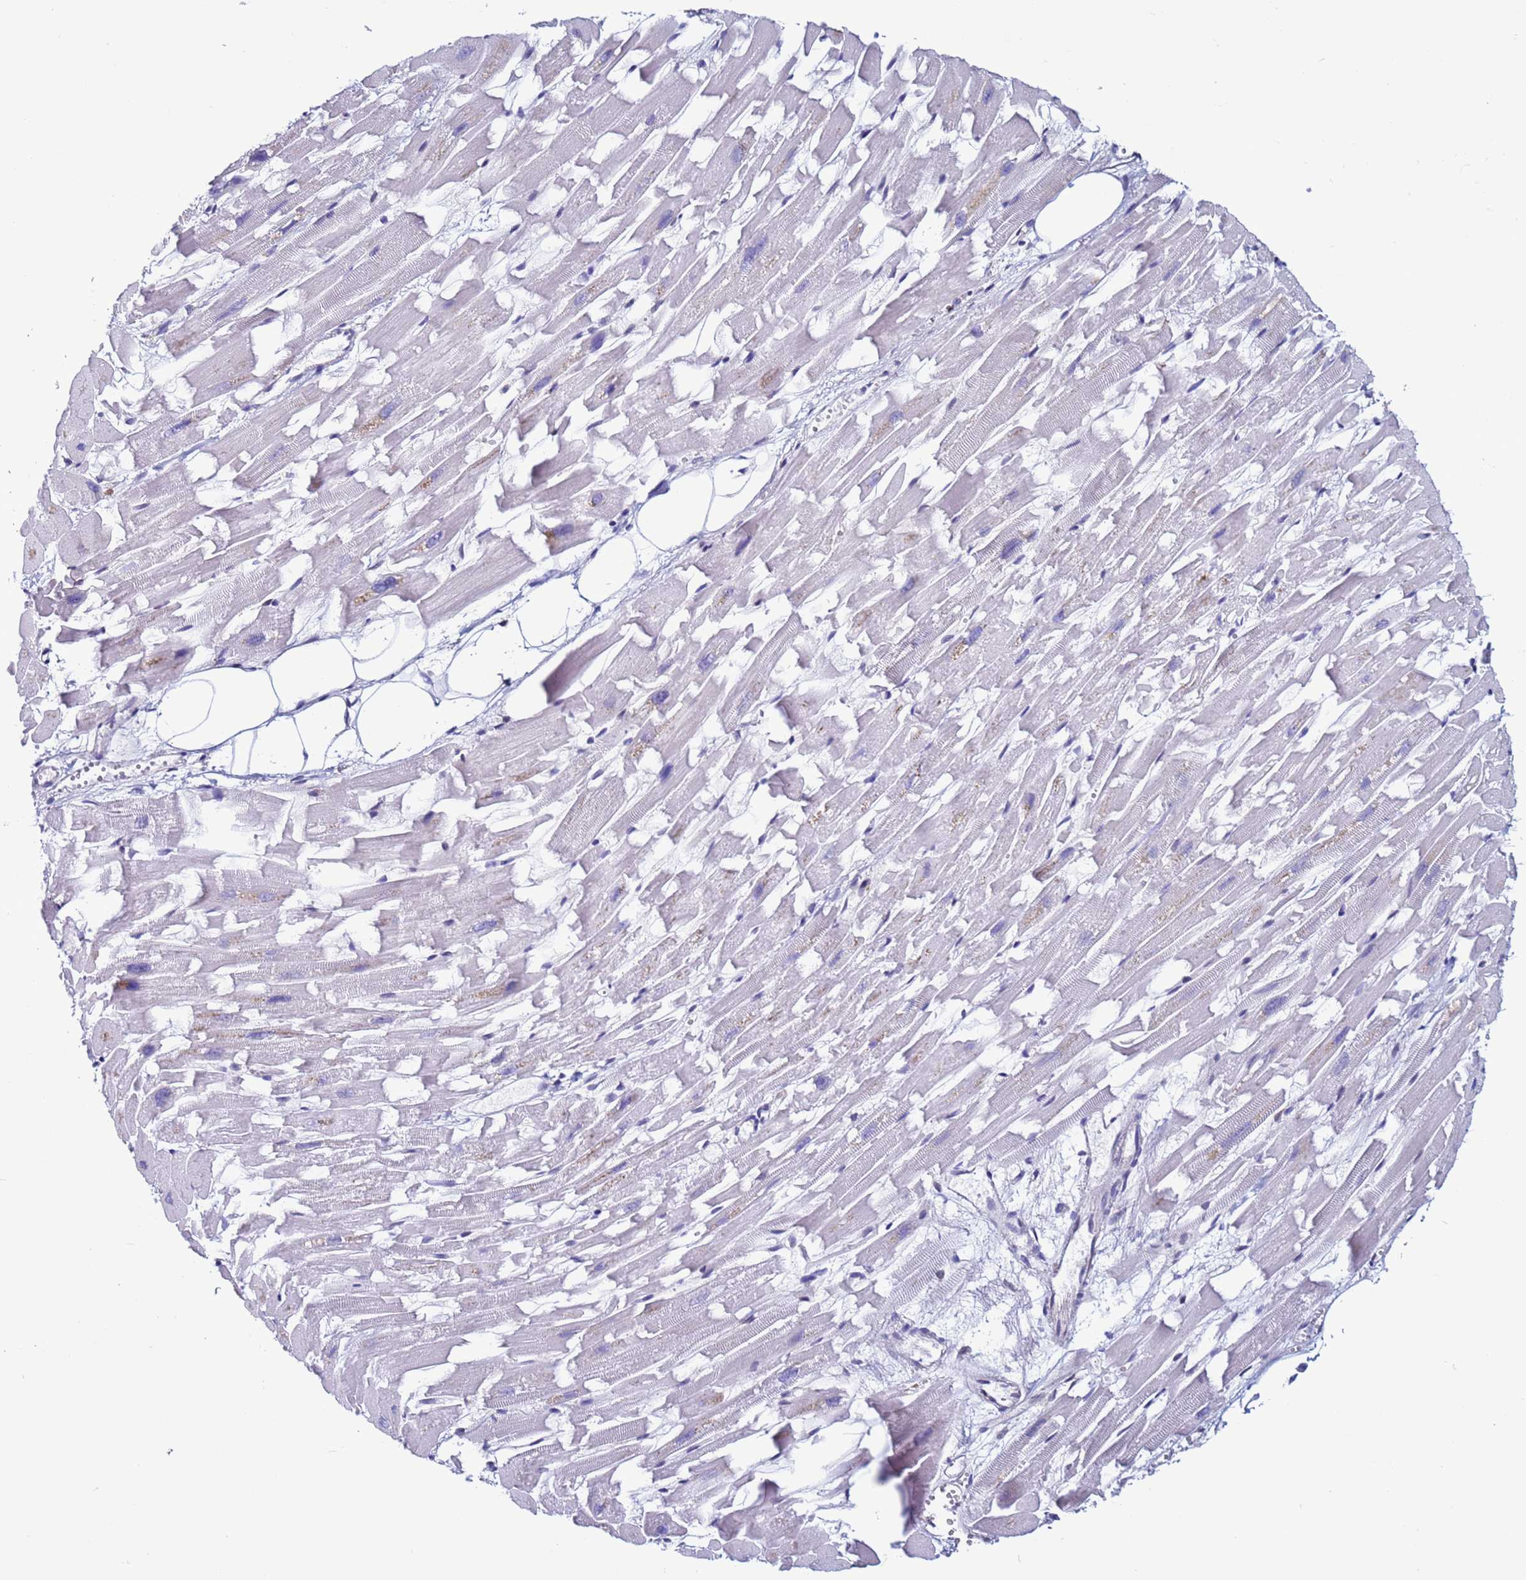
{"staining": {"intensity": "negative", "quantity": "none", "location": "none"}, "tissue": "heart muscle", "cell_type": "Cardiomyocytes", "image_type": "normal", "snomed": [{"axis": "morphology", "description": "Normal tissue, NOS"}, {"axis": "topography", "description": "Heart"}], "caption": "Immunohistochemistry of benign heart muscle displays no positivity in cardiomyocytes. The staining was performed using DAB (3,3'-diaminobenzidine) to visualize the protein expression in brown, while the nuclei were stained in blue with hematoxylin (Magnification: 20x).", "gene": "TRIM37", "patient": {"sex": "female", "age": 64}}